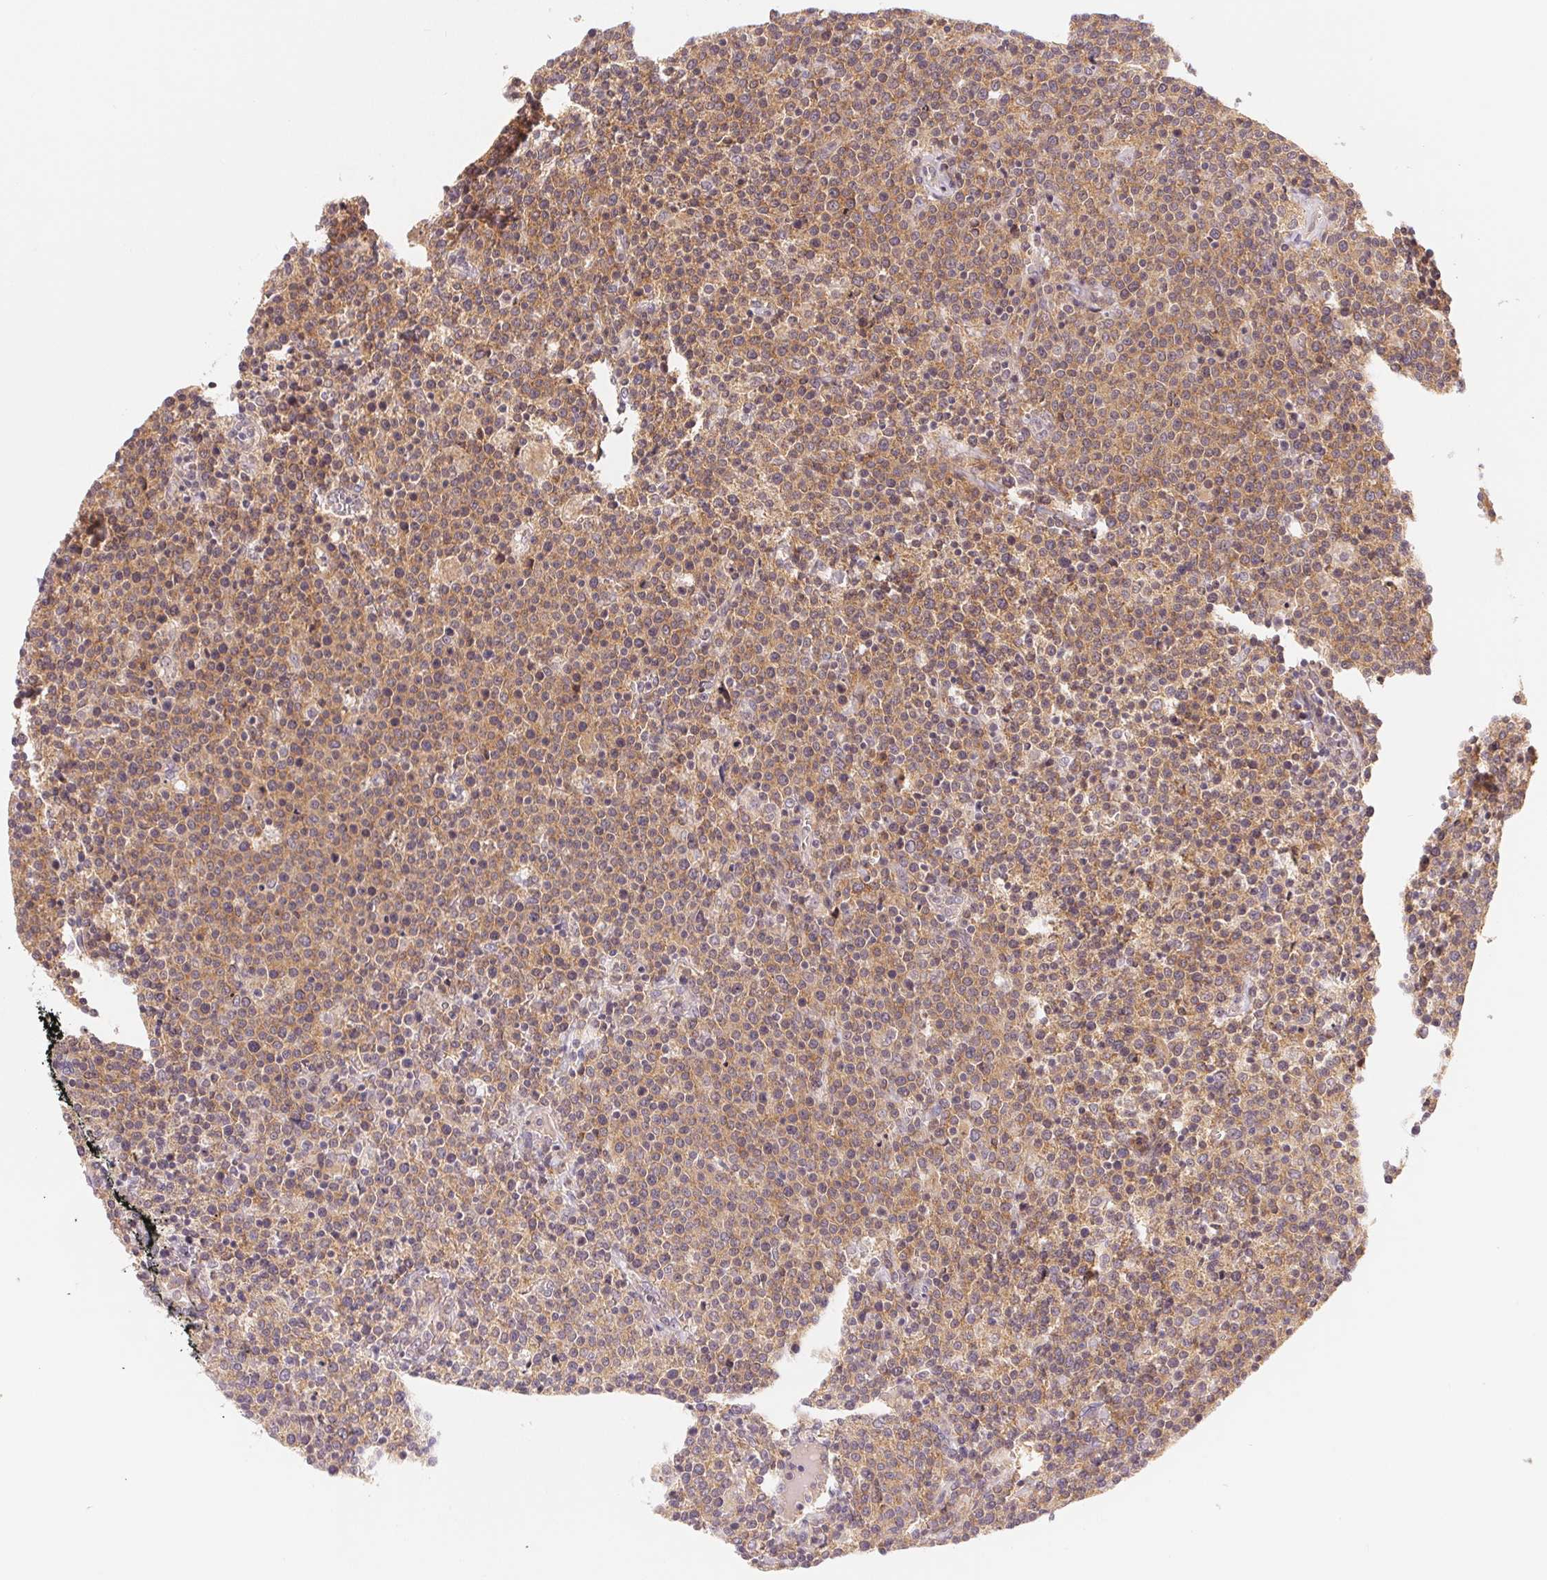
{"staining": {"intensity": "moderate", "quantity": ">75%", "location": "cytoplasmic/membranous"}, "tissue": "lymphoma", "cell_type": "Tumor cells", "image_type": "cancer", "snomed": [{"axis": "morphology", "description": "Malignant lymphoma, non-Hodgkin's type, High grade"}, {"axis": "topography", "description": "Lymph node"}], "caption": "Malignant lymphoma, non-Hodgkin's type (high-grade) was stained to show a protein in brown. There is medium levels of moderate cytoplasmic/membranous staining in approximately >75% of tumor cells. (DAB (3,3'-diaminobenzidine) IHC, brown staining for protein, blue staining for nuclei).", "gene": "BNIP5", "patient": {"sex": "male", "age": 61}}